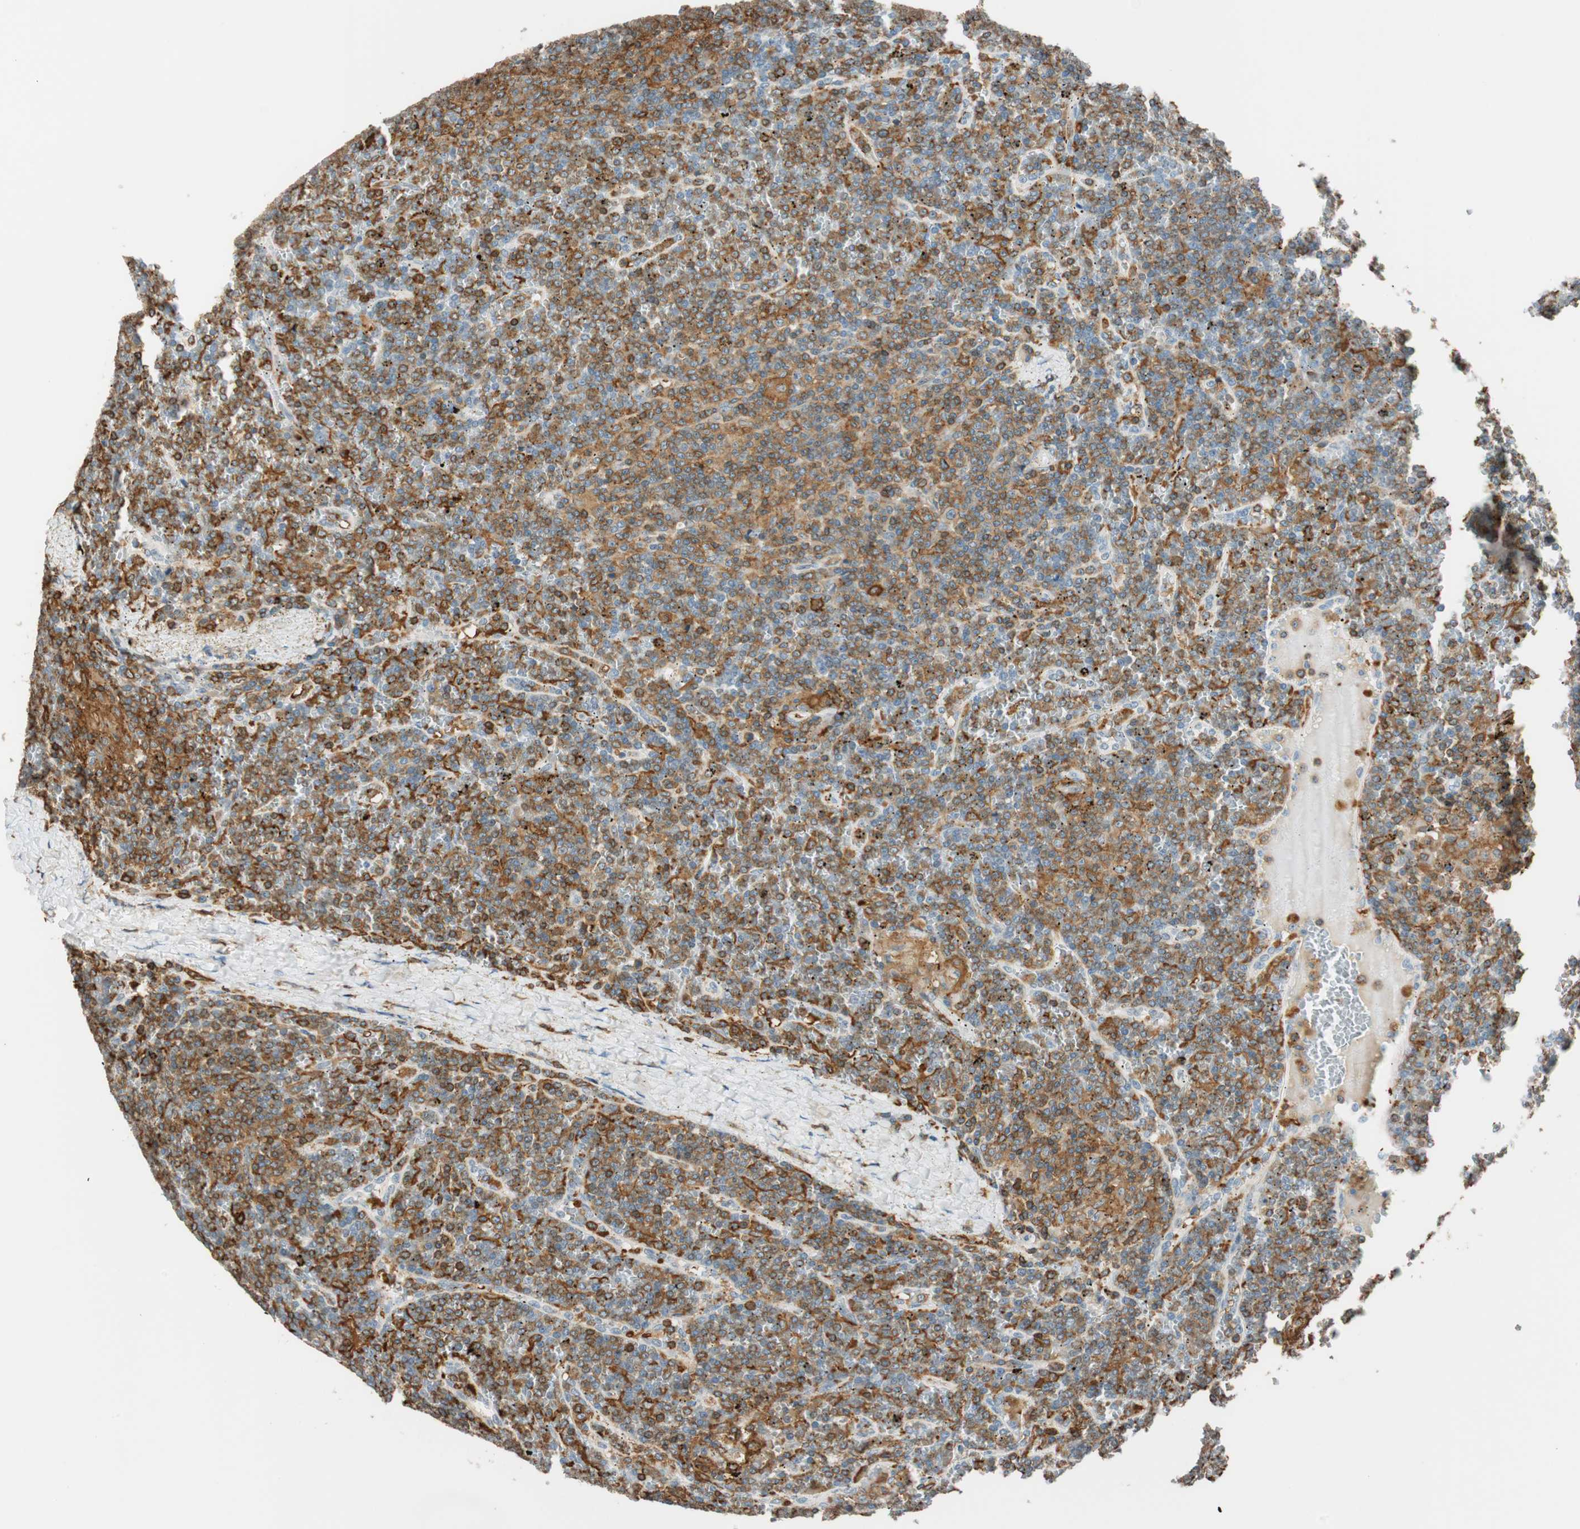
{"staining": {"intensity": "moderate", "quantity": ">75%", "location": "cytoplasmic/membranous"}, "tissue": "lymphoma", "cell_type": "Tumor cells", "image_type": "cancer", "snomed": [{"axis": "morphology", "description": "Malignant lymphoma, non-Hodgkin's type, Low grade"}, {"axis": "topography", "description": "Spleen"}], "caption": "Tumor cells reveal medium levels of moderate cytoplasmic/membranous positivity in about >75% of cells in lymphoma.", "gene": "HPGD", "patient": {"sex": "female", "age": 19}}